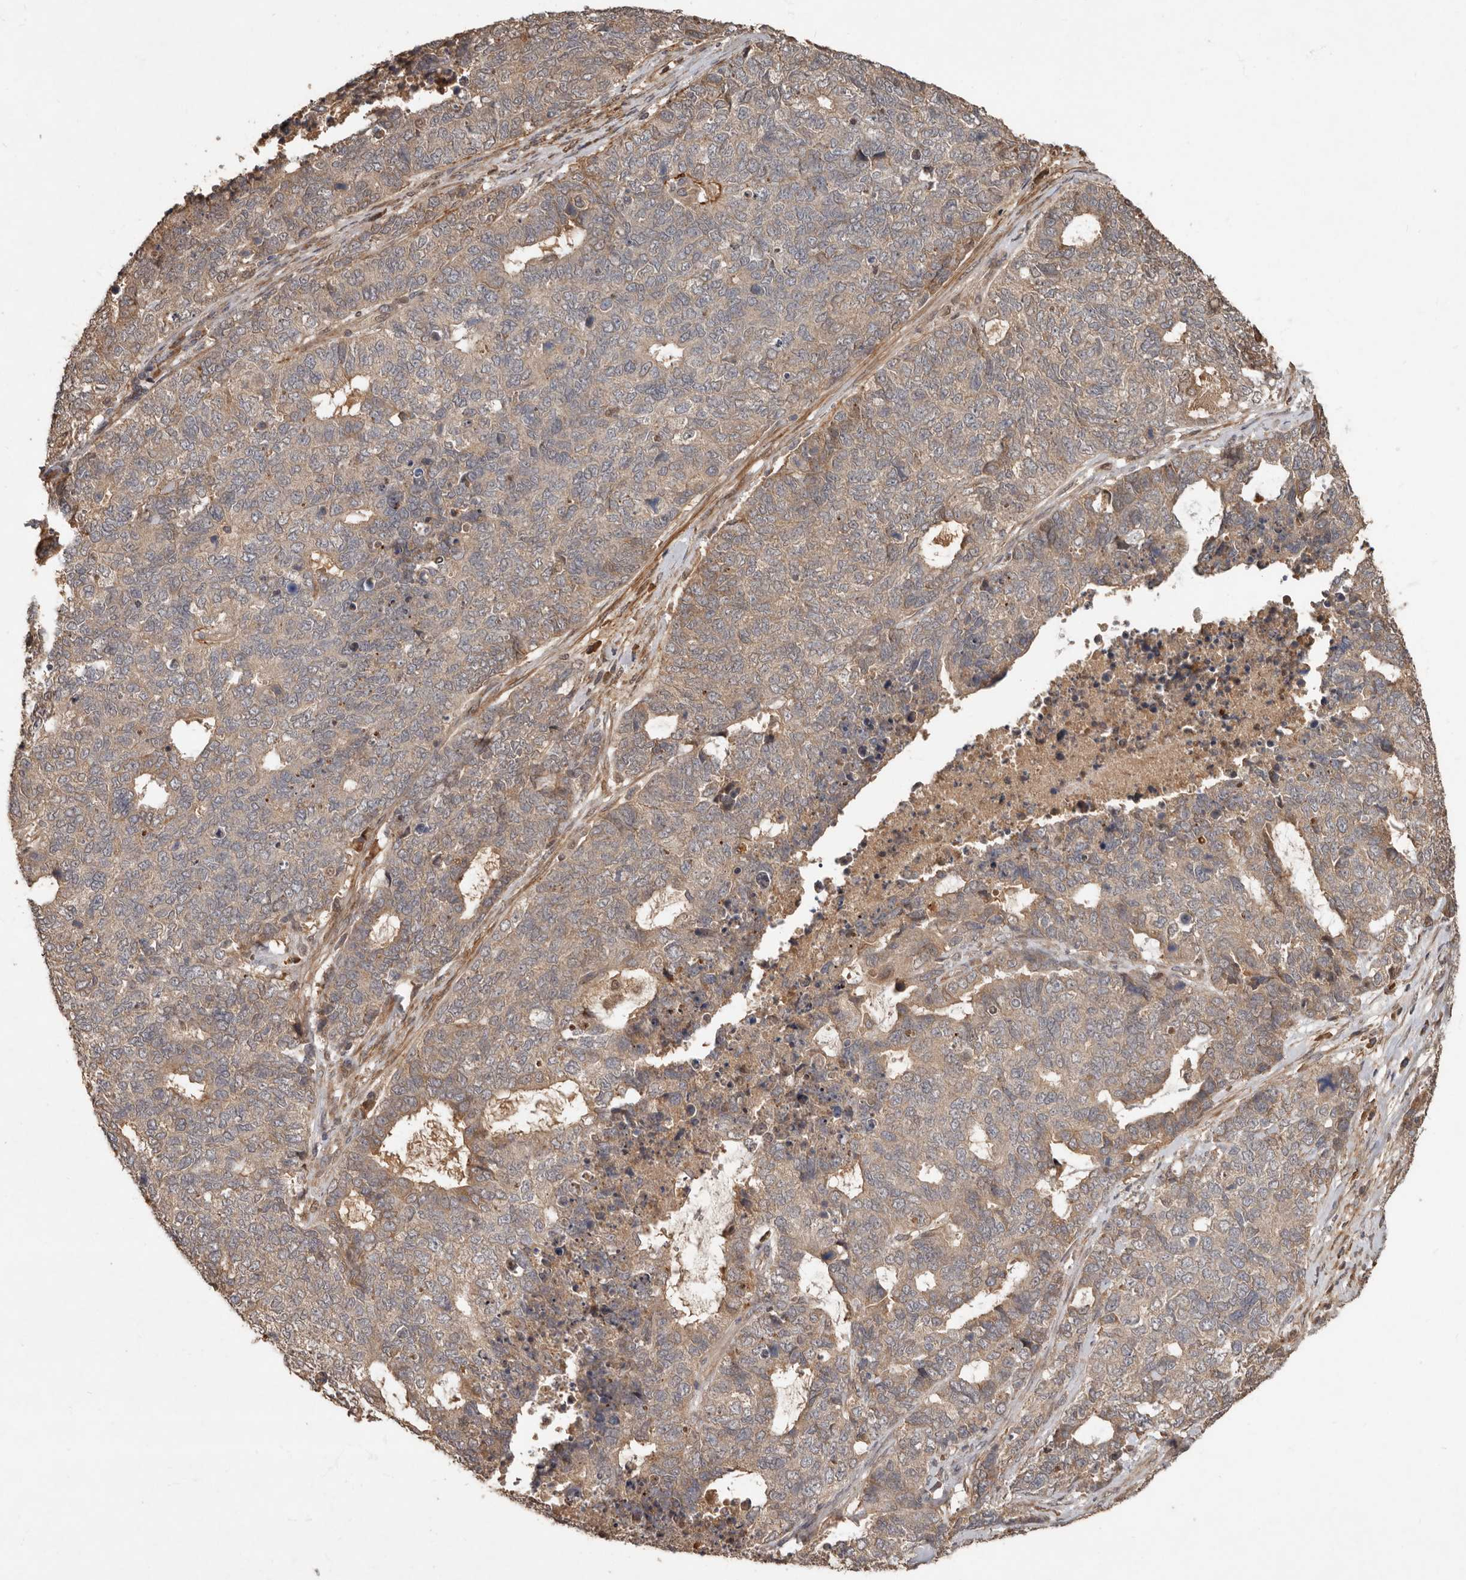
{"staining": {"intensity": "weak", "quantity": "25%-75%", "location": "cytoplasmic/membranous"}, "tissue": "cervical cancer", "cell_type": "Tumor cells", "image_type": "cancer", "snomed": [{"axis": "morphology", "description": "Squamous cell carcinoma, NOS"}, {"axis": "topography", "description": "Cervix"}], "caption": "Immunohistochemical staining of human cervical cancer demonstrates low levels of weak cytoplasmic/membranous protein positivity in about 25%-75% of tumor cells. (Brightfield microscopy of DAB IHC at high magnification).", "gene": "KIF26B", "patient": {"sex": "female", "age": 63}}